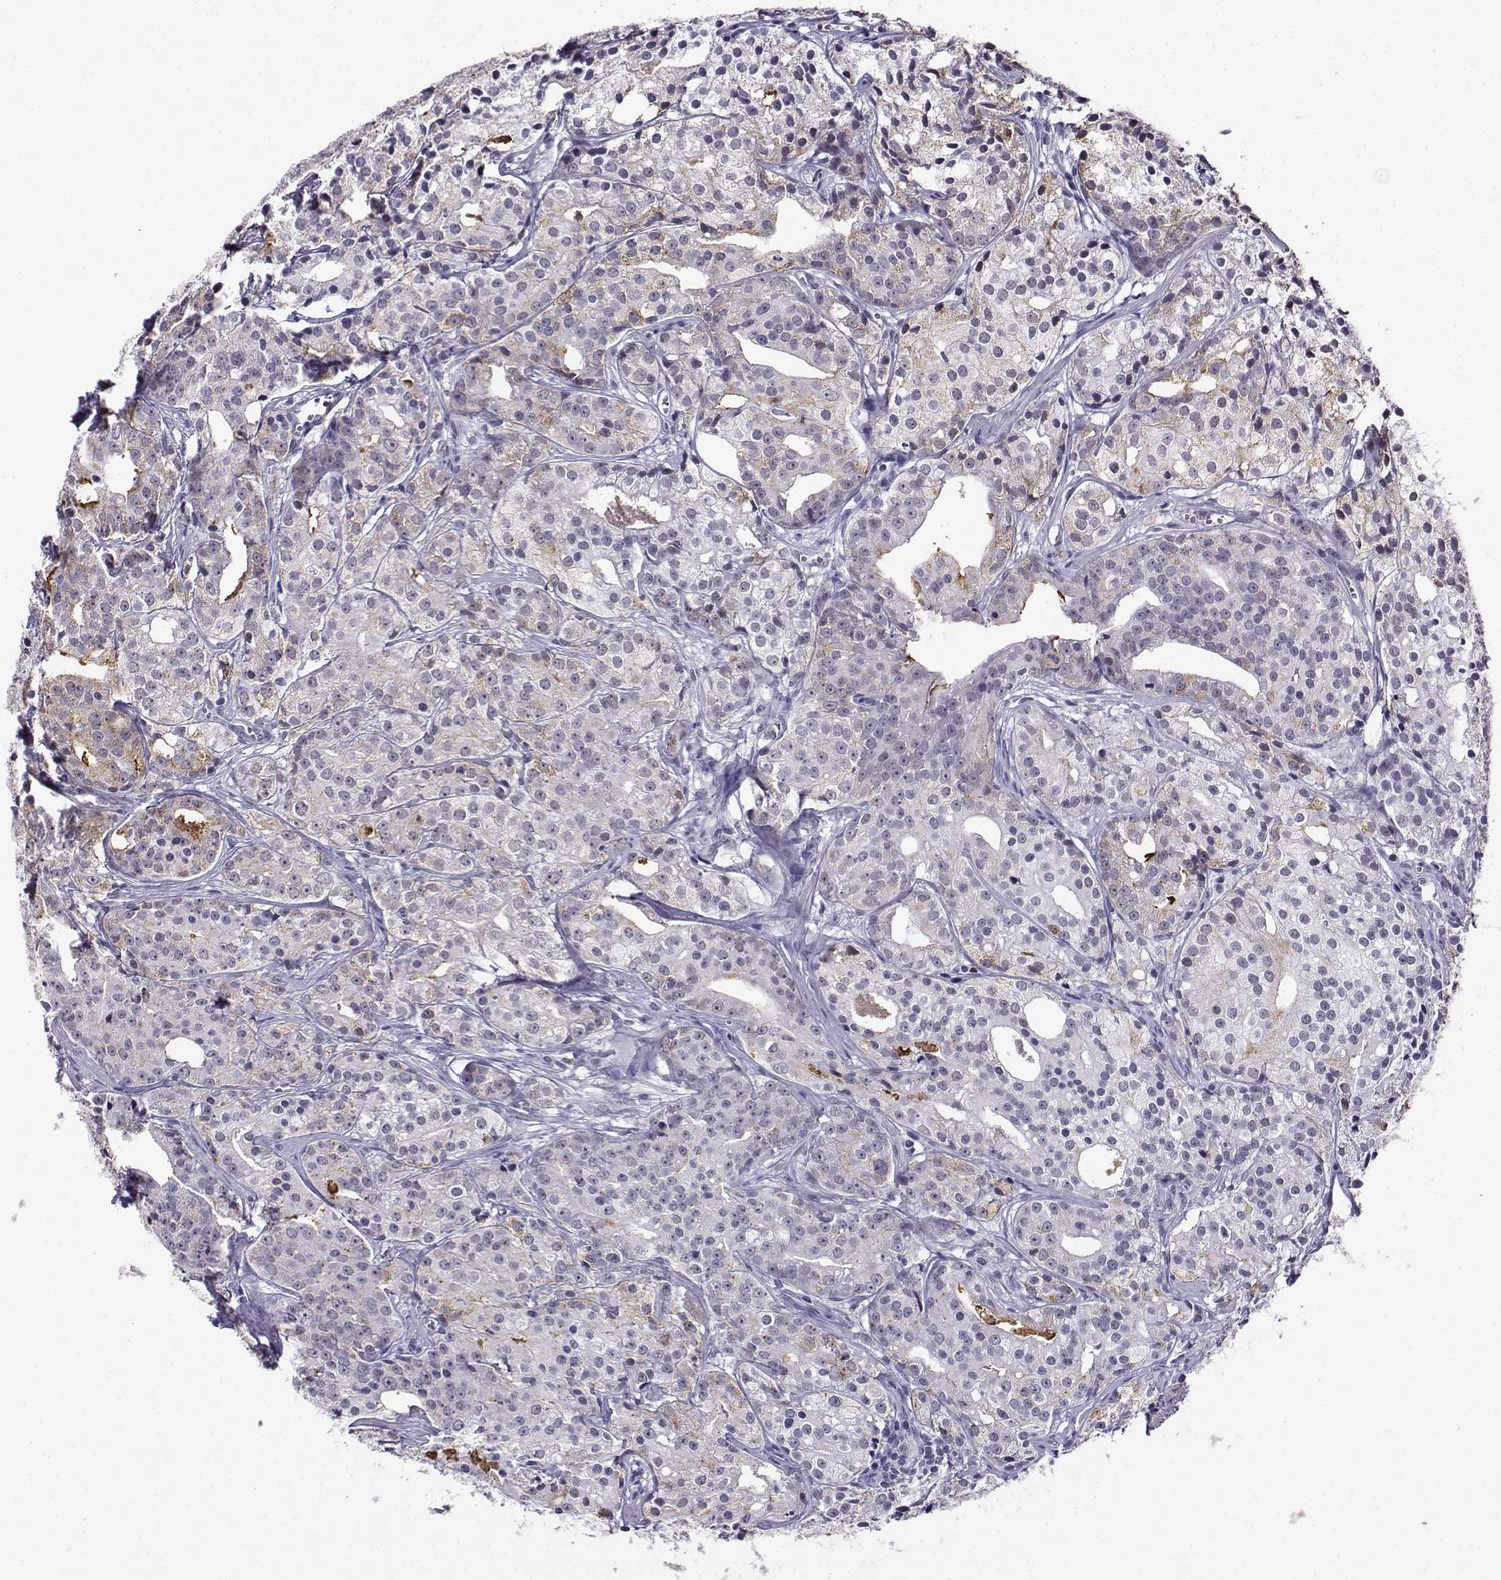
{"staining": {"intensity": "weak", "quantity": "<25%", "location": "cytoplasmic/membranous"}, "tissue": "prostate cancer", "cell_type": "Tumor cells", "image_type": "cancer", "snomed": [{"axis": "morphology", "description": "Adenocarcinoma, Medium grade"}, {"axis": "topography", "description": "Prostate"}], "caption": "The photomicrograph reveals no staining of tumor cells in prostate adenocarcinoma (medium-grade).", "gene": "LRFN2", "patient": {"sex": "male", "age": 74}}